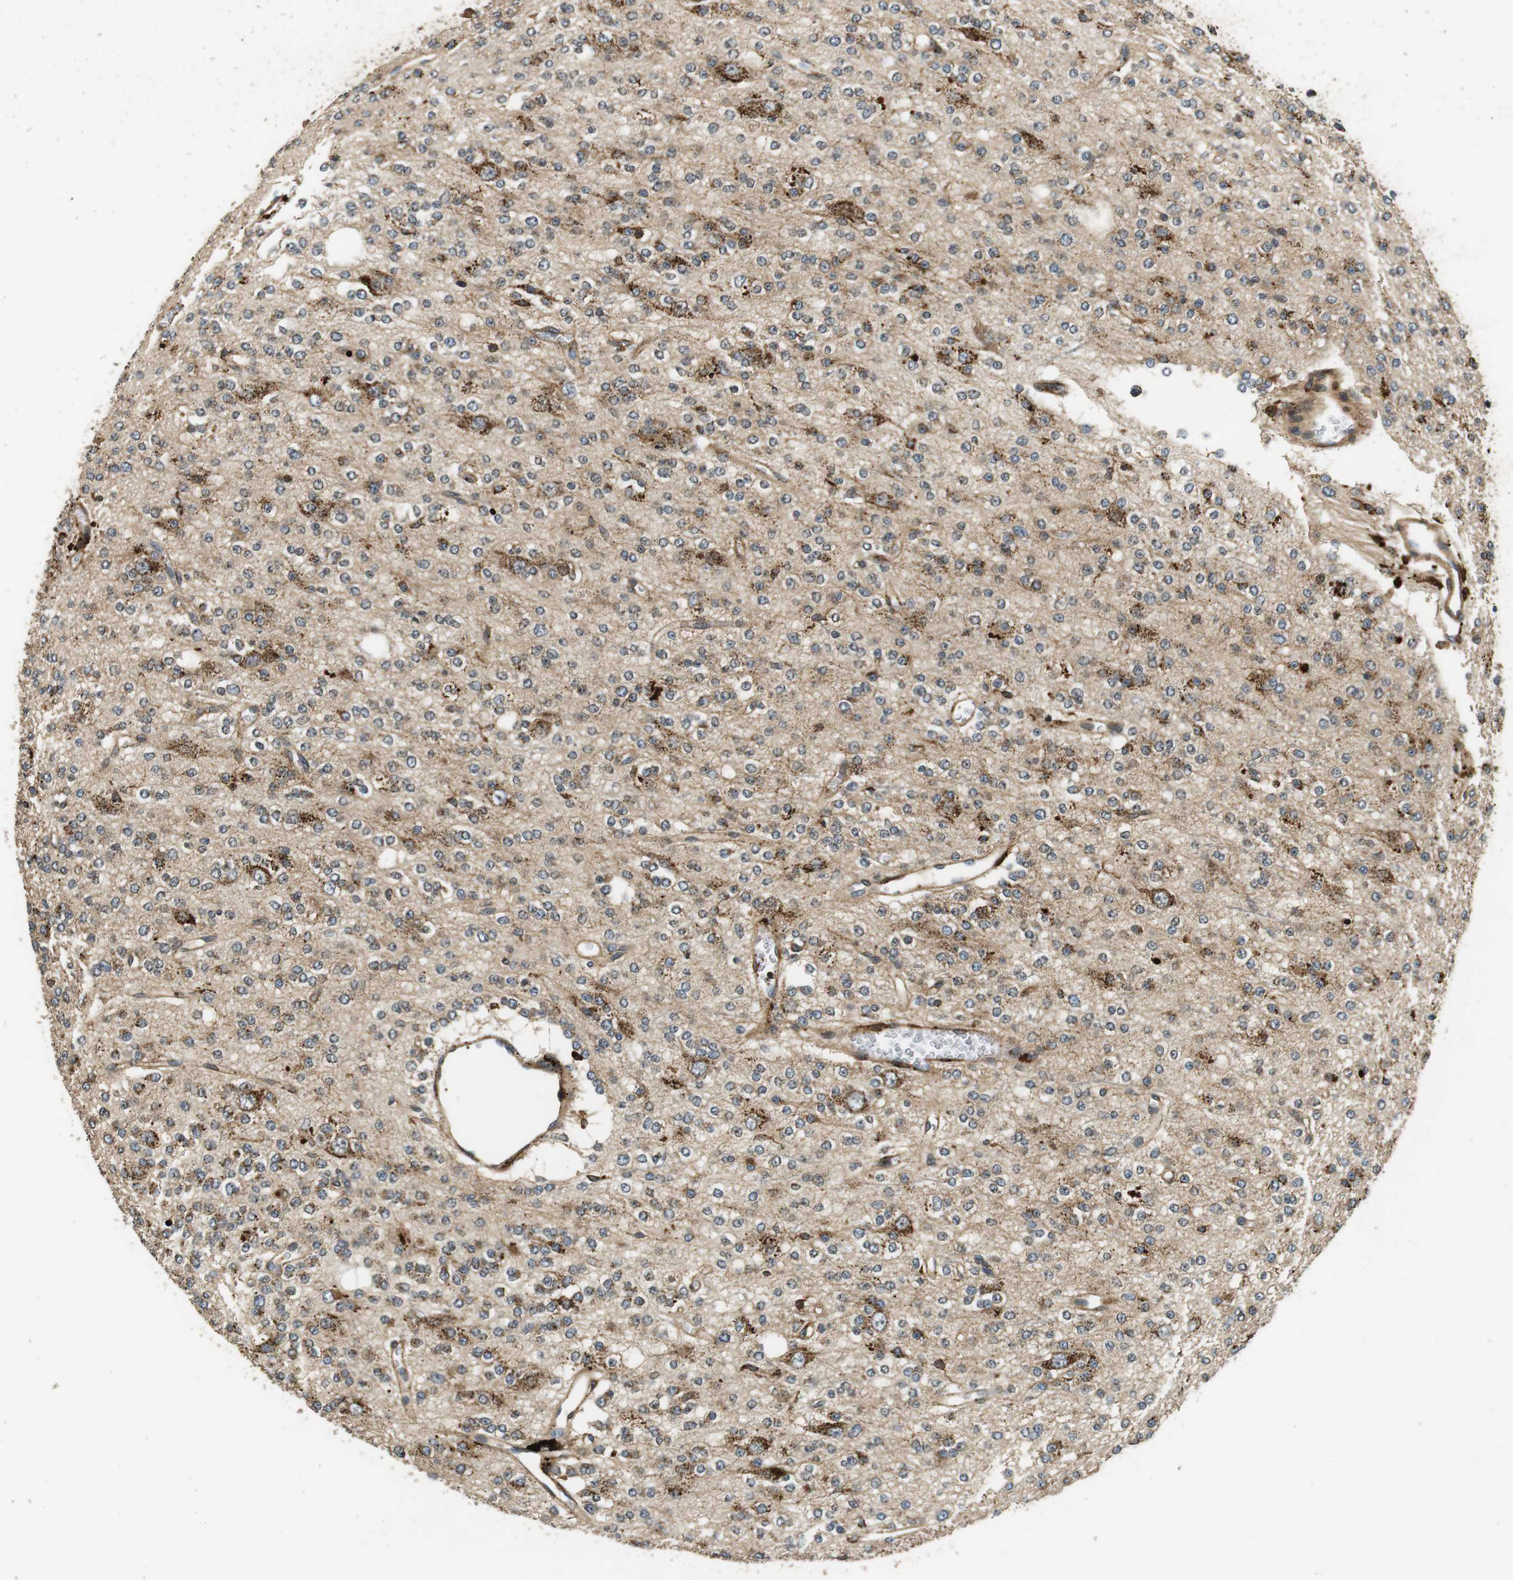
{"staining": {"intensity": "moderate", "quantity": "25%-75%", "location": "cytoplasmic/membranous"}, "tissue": "glioma", "cell_type": "Tumor cells", "image_type": "cancer", "snomed": [{"axis": "morphology", "description": "Glioma, malignant, Low grade"}, {"axis": "topography", "description": "Brain"}], "caption": "Immunohistochemical staining of human malignant glioma (low-grade) displays medium levels of moderate cytoplasmic/membranous staining in about 25%-75% of tumor cells. The protein is stained brown, and the nuclei are stained in blue (DAB IHC with brightfield microscopy, high magnification).", "gene": "TXNRD1", "patient": {"sex": "male", "age": 38}}